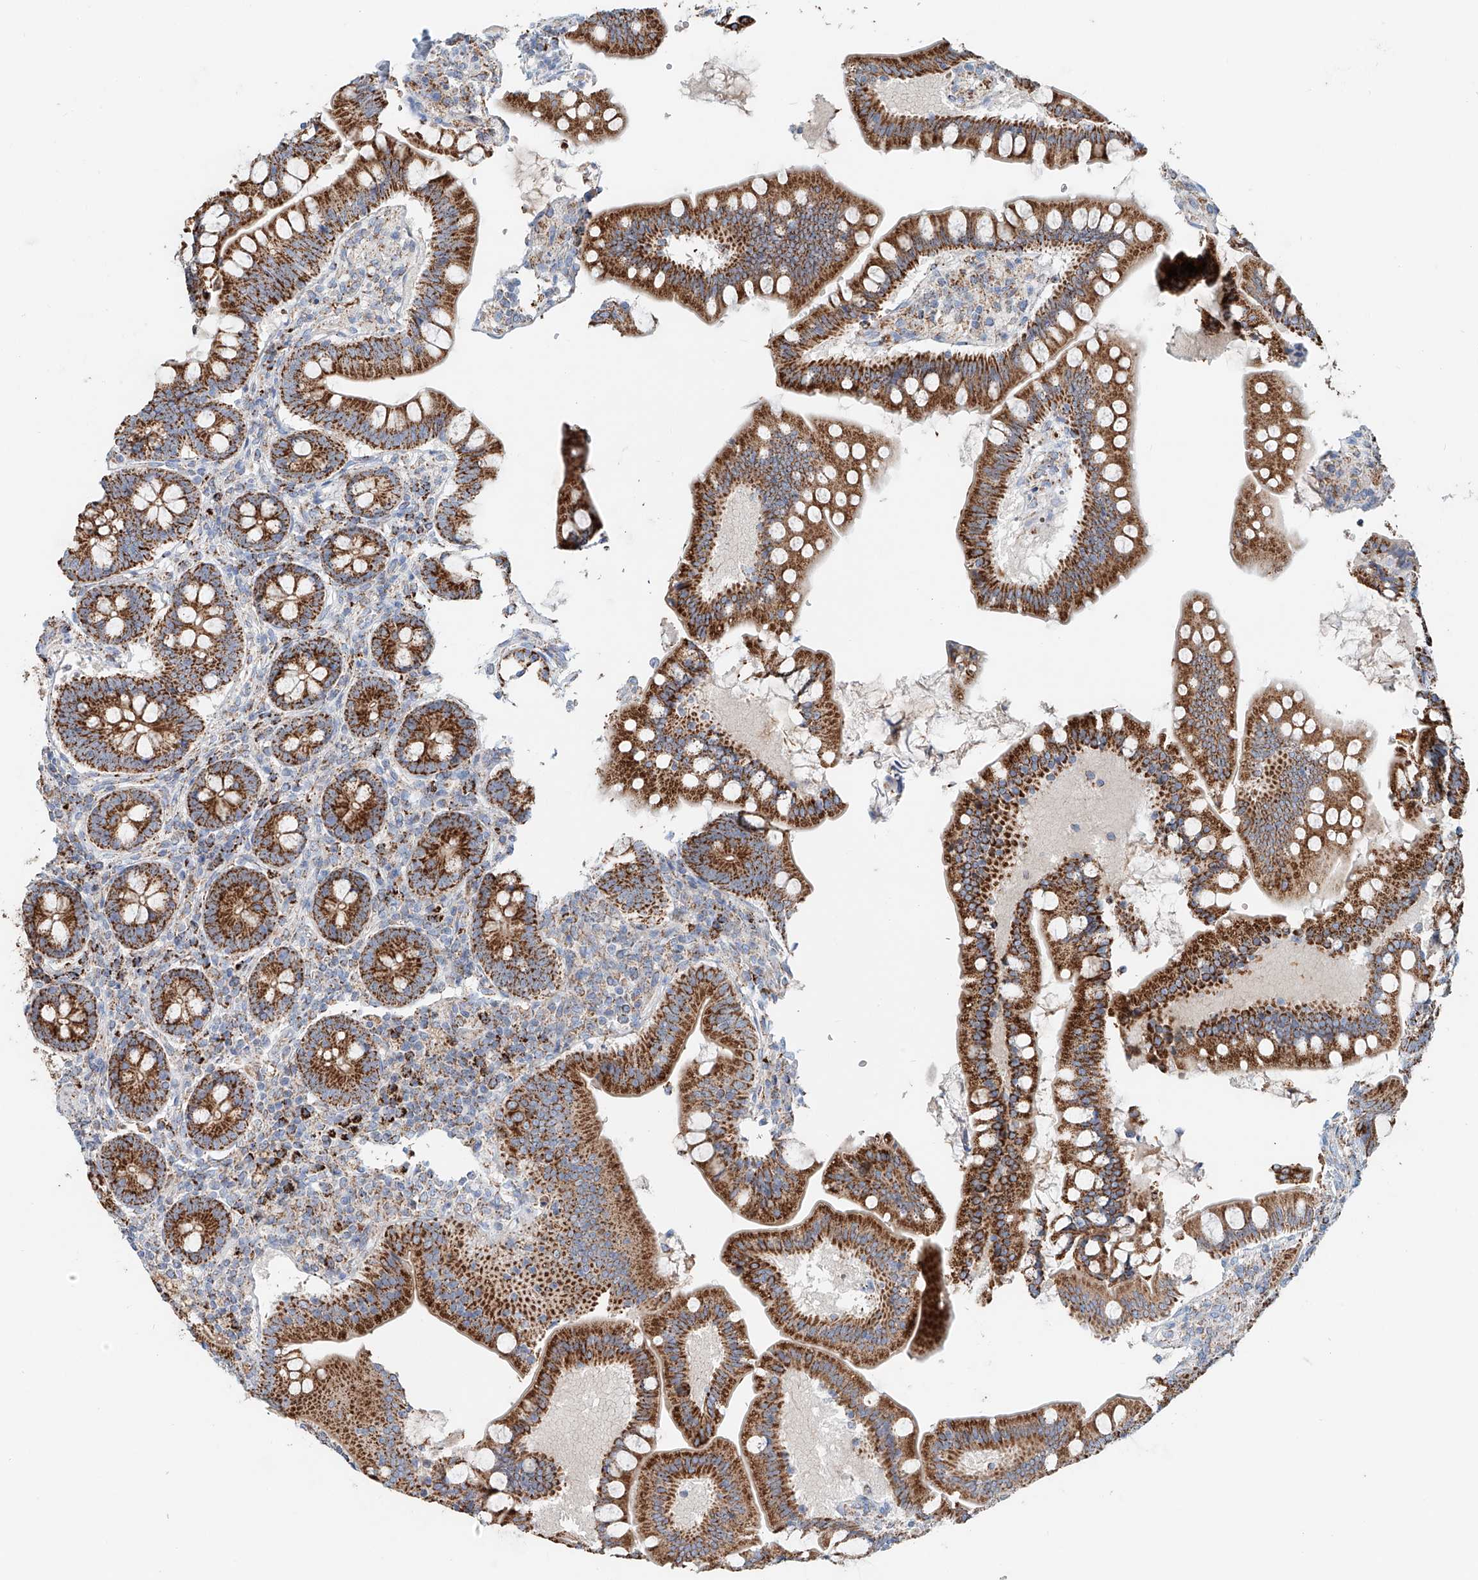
{"staining": {"intensity": "strong", "quantity": ">75%", "location": "cytoplasmic/membranous"}, "tissue": "small intestine", "cell_type": "Glandular cells", "image_type": "normal", "snomed": [{"axis": "morphology", "description": "Normal tissue, NOS"}, {"axis": "topography", "description": "Small intestine"}], "caption": "A micrograph showing strong cytoplasmic/membranous staining in about >75% of glandular cells in unremarkable small intestine, as visualized by brown immunohistochemical staining.", "gene": "CARD10", "patient": {"sex": "male", "age": 7}}